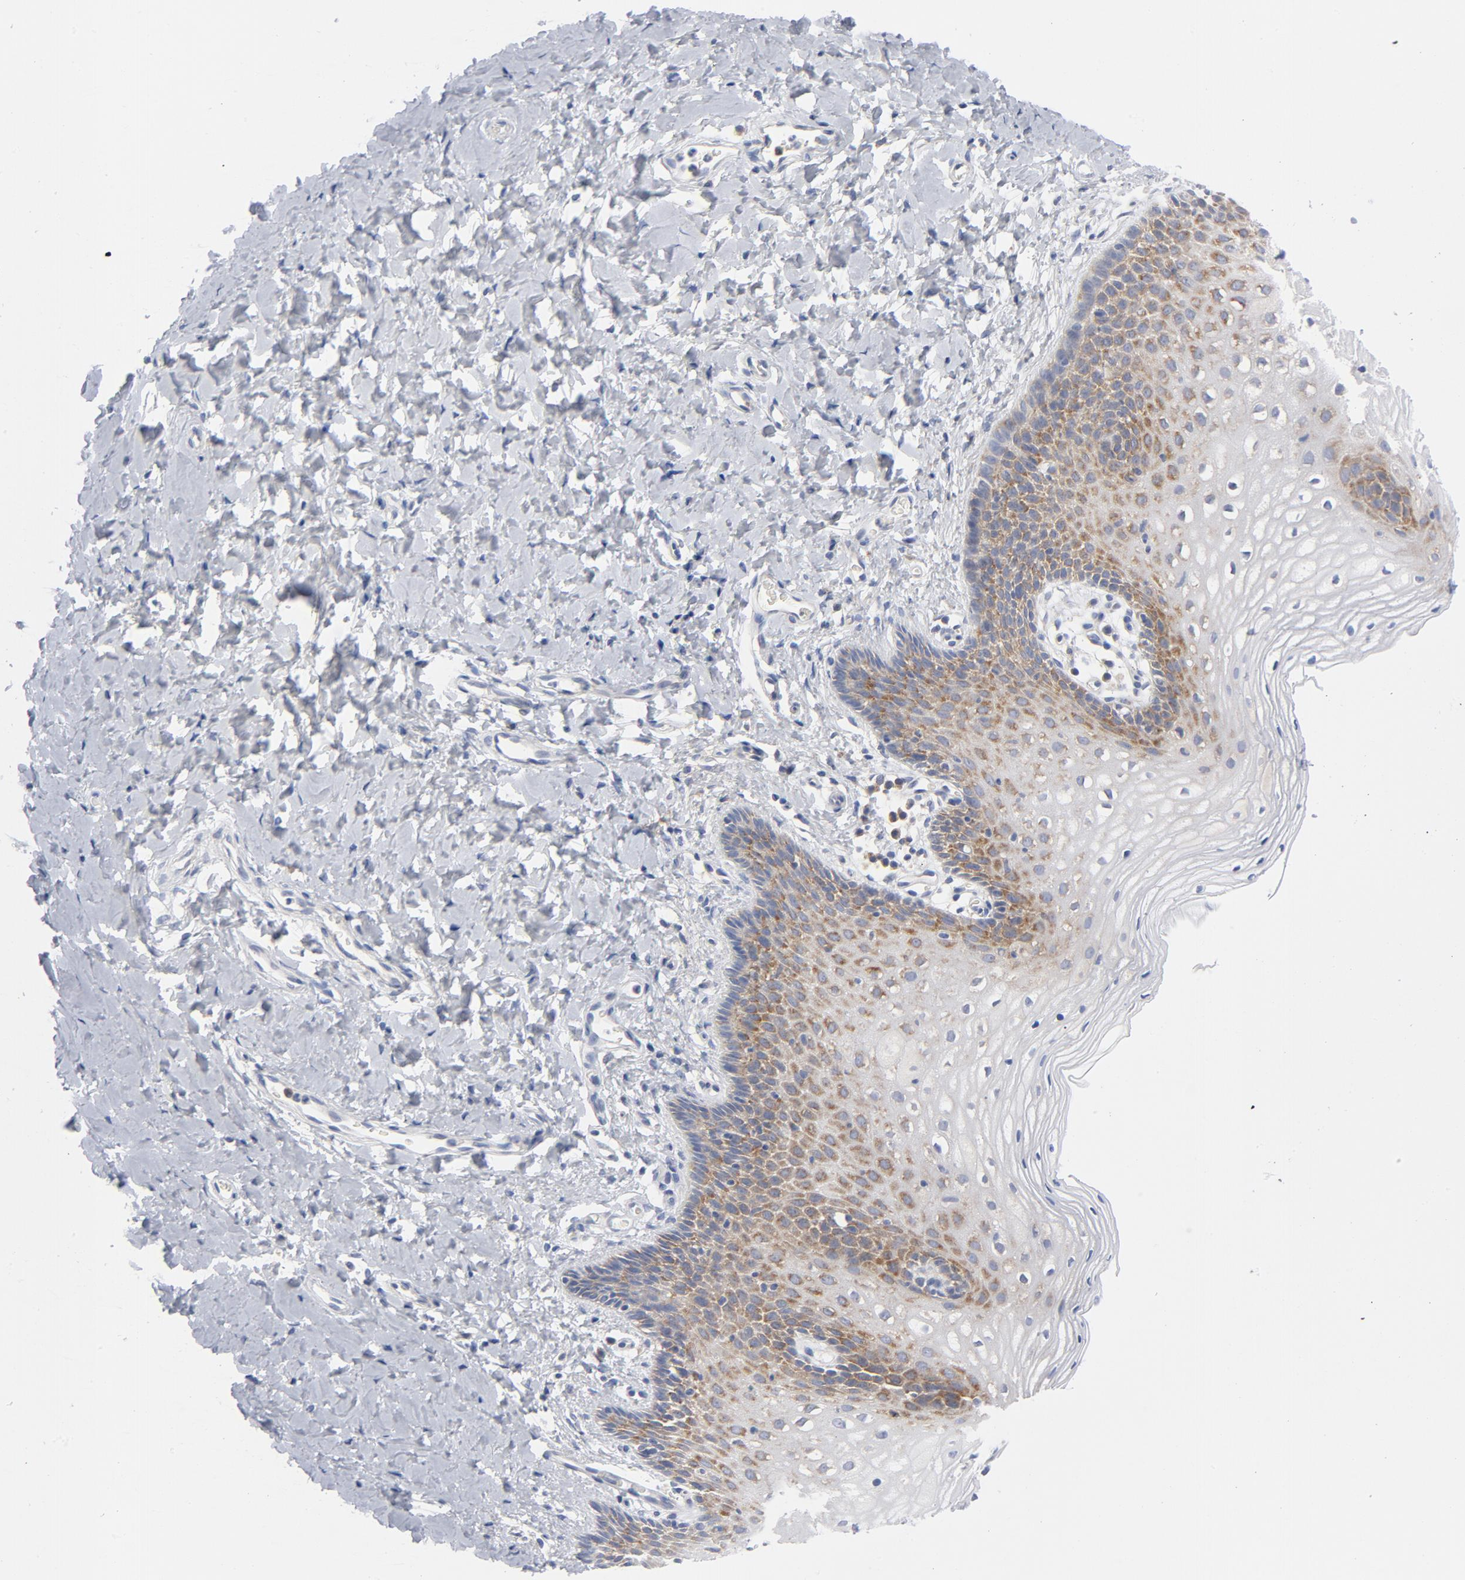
{"staining": {"intensity": "moderate", "quantity": "<25%", "location": "cytoplasmic/membranous"}, "tissue": "vagina", "cell_type": "Squamous epithelial cells", "image_type": "normal", "snomed": [{"axis": "morphology", "description": "Normal tissue, NOS"}, {"axis": "topography", "description": "Vagina"}], "caption": "Brown immunohistochemical staining in normal vagina demonstrates moderate cytoplasmic/membranous staining in about <25% of squamous epithelial cells. (Brightfield microscopy of DAB IHC at high magnification).", "gene": "CD86", "patient": {"sex": "female", "age": 55}}